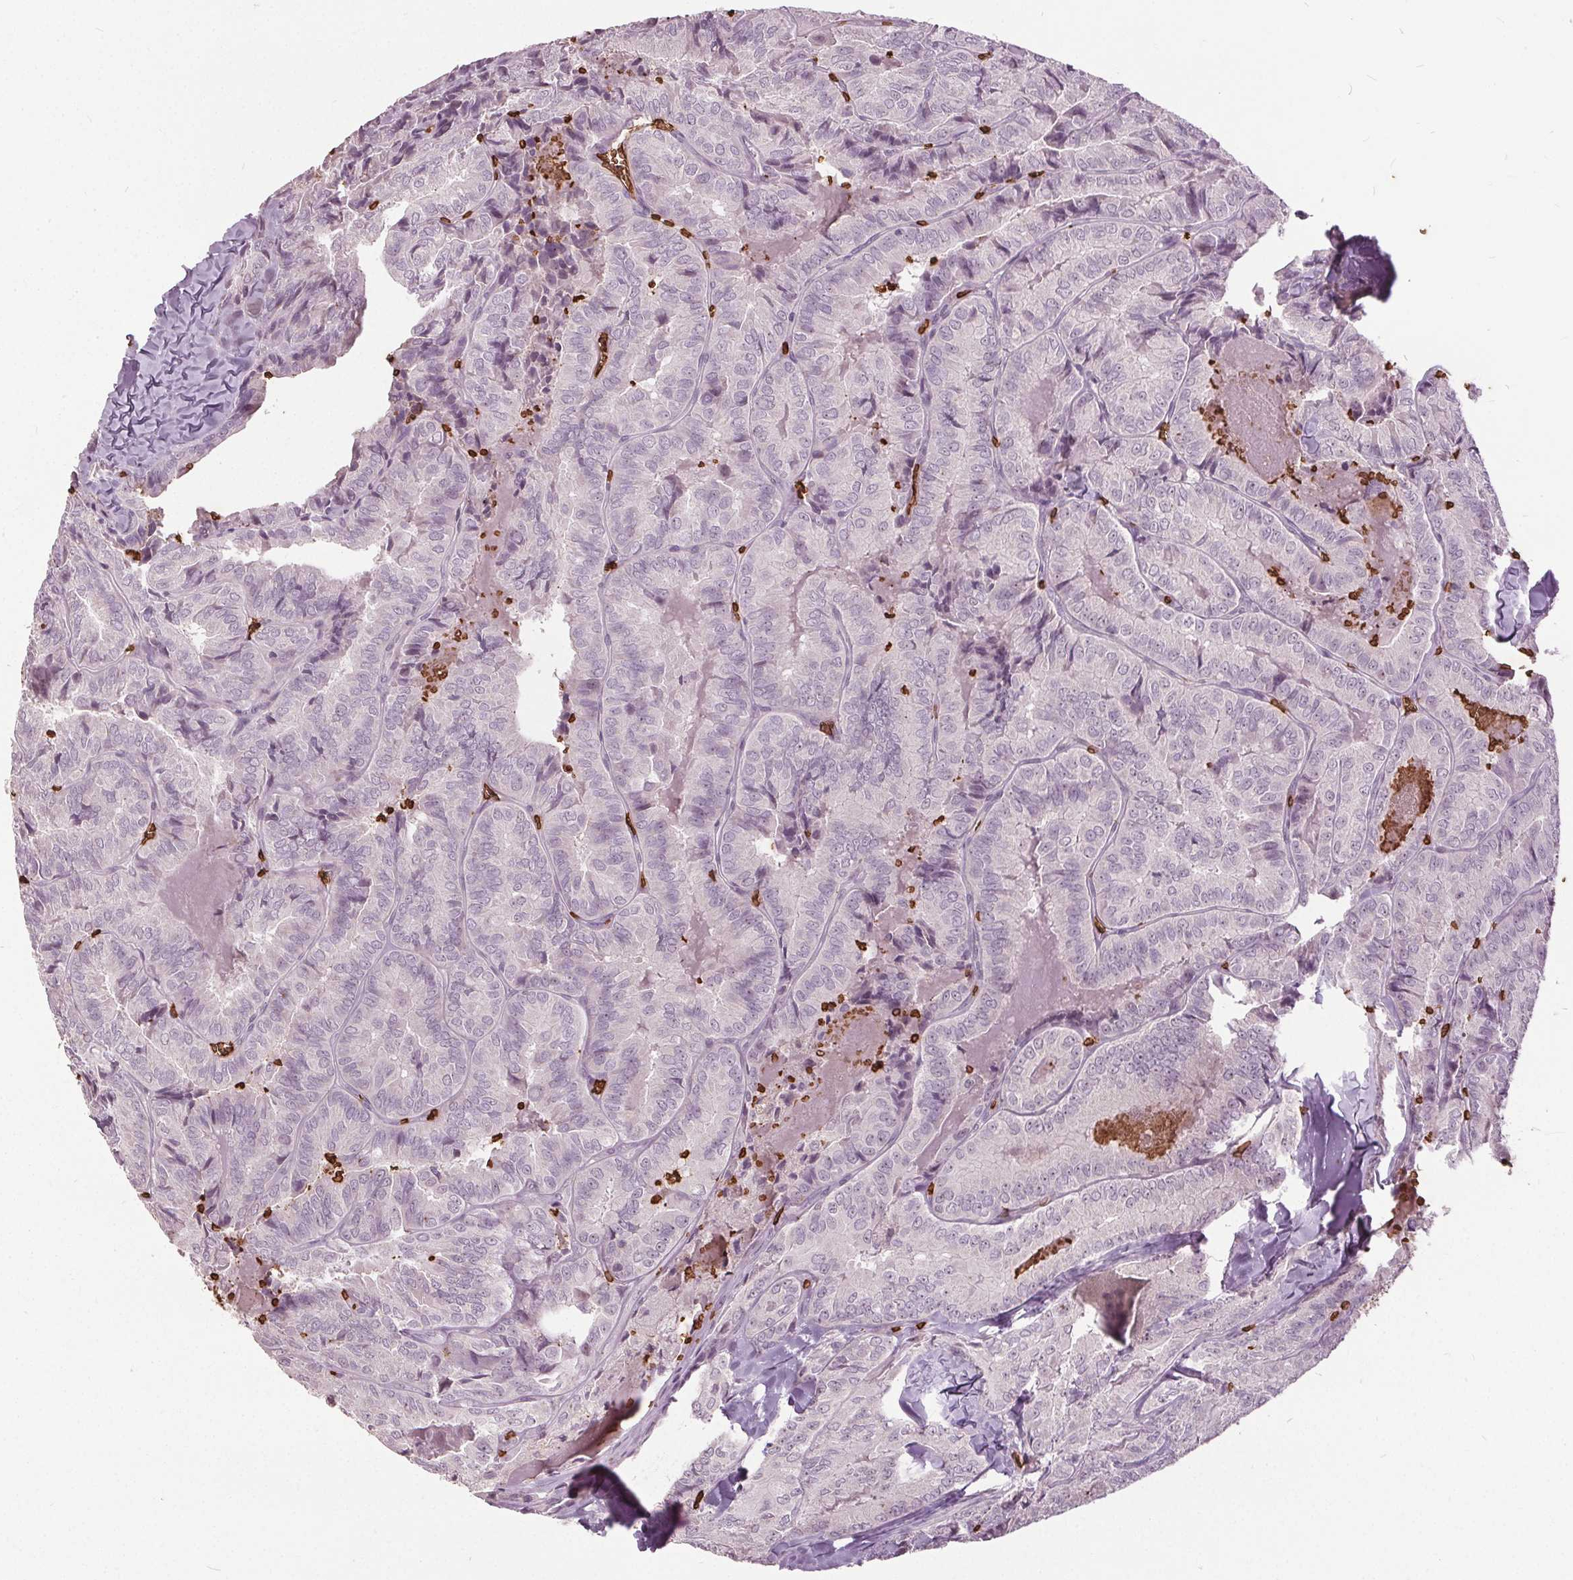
{"staining": {"intensity": "negative", "quantity": "none", "location": "none"}, "tissue": "thyroid cancer", "cell_type": "Tumor cells", "image_type": "cancer", "snomed": [{"axis": "morphology", "description": "Papillary adenocarcinoma, NOS"}, {"axis": "topography", "description": "Thyroid gland"}], "caption": "Immunohistochemistry of human thyroid cancer (papillary adenocarcinoma) reveals no expression in tumor cells.", "gene": "SLC4A1", "patient": {"sex": "female", "age": 75}}